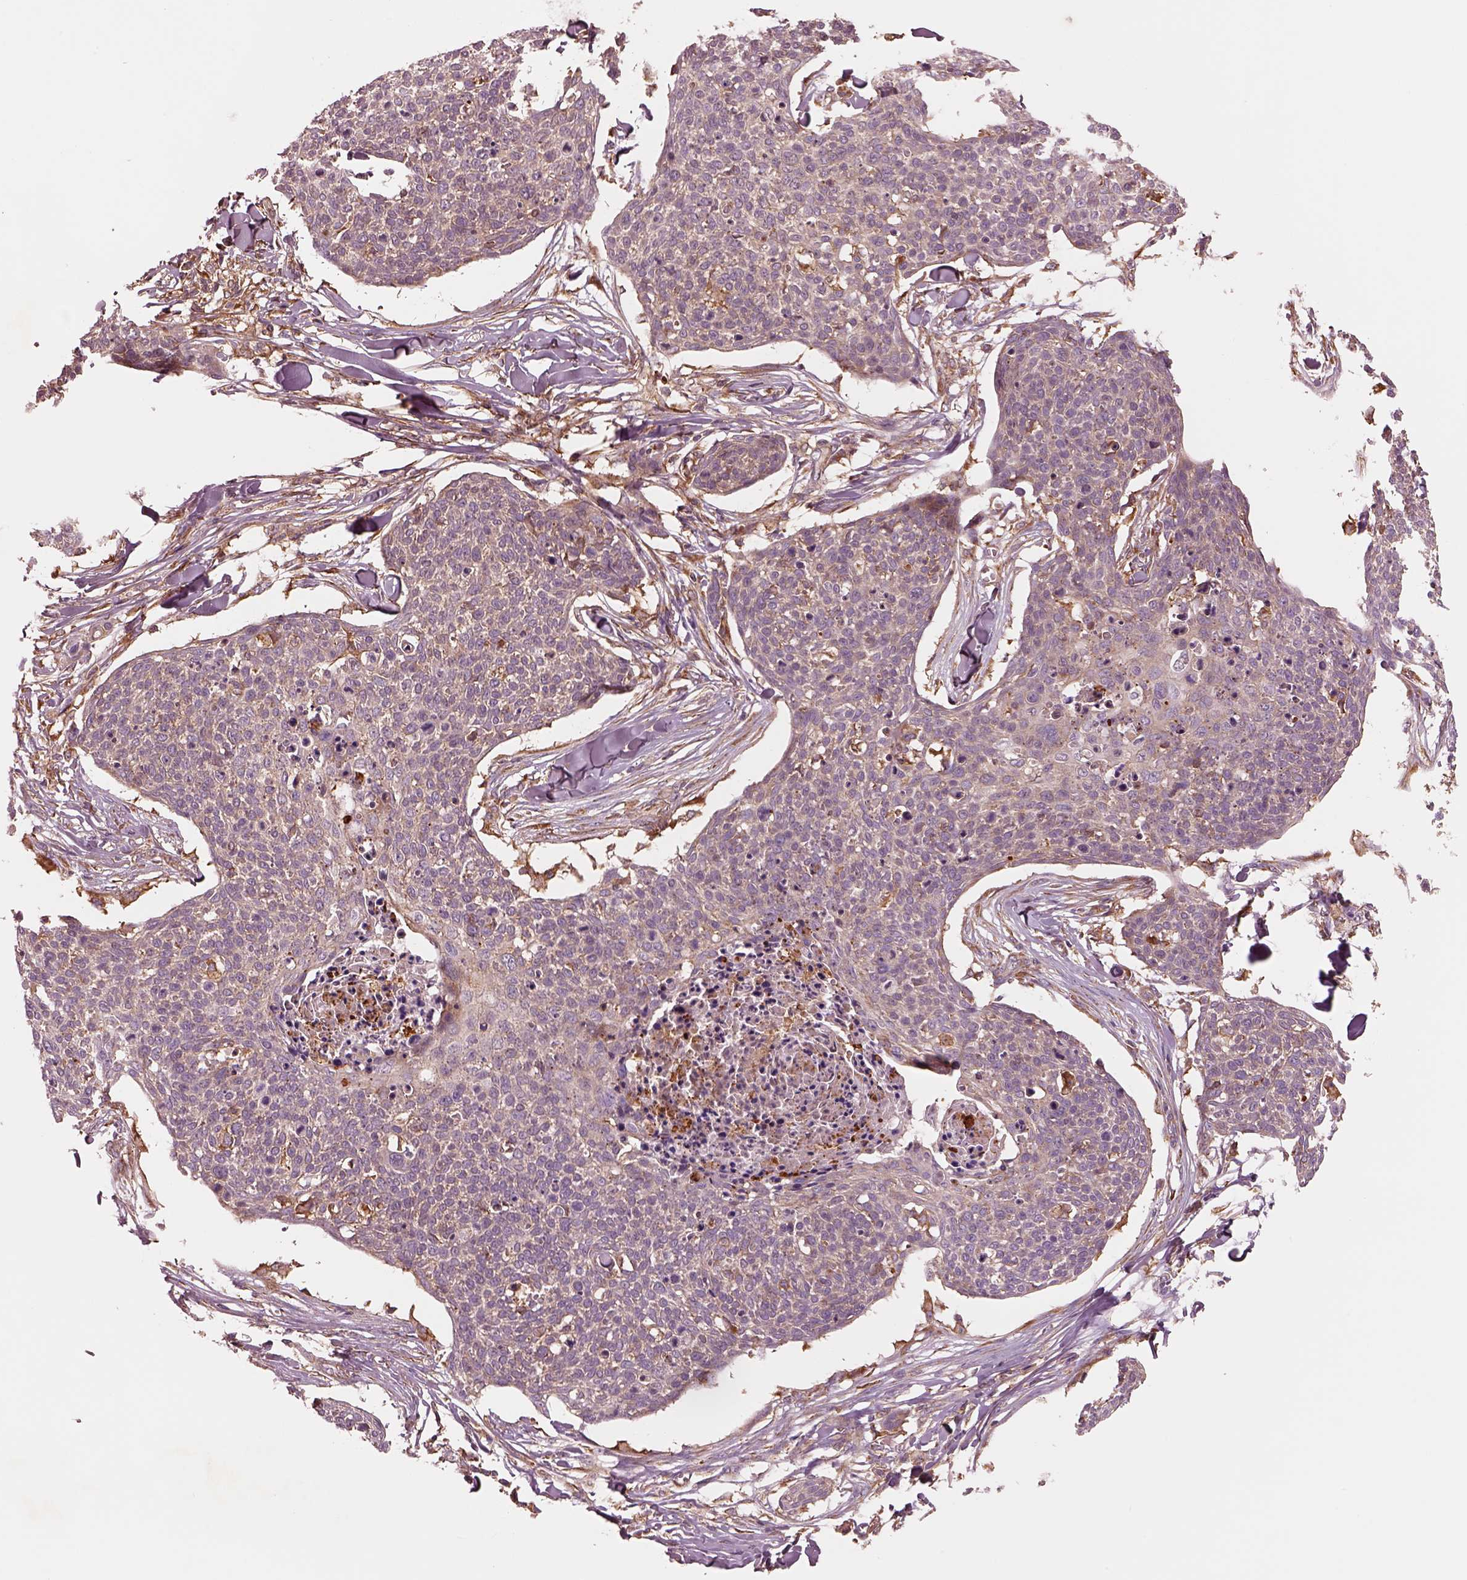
{"staining": {"intensity": "weak", "quantity": "<25%", "location": "cytoplasmic/membranous"}, "tissue": "skin cancer", "cell_type": "Tumor cells", "image_type": "cancer", "snomed": [{"axis": "morphology", "description": "Squamous cell carcinoma, NOS"}, {"axis": "topography", "description": "Skin"}, {"axis": "topography", "description": "Vulva"}], "caption": "Tumor cells show no significant expression in skin cancer (squamous cell carcinoma).", "gene": "ASCC2", "patient": {"sex": "female", "age": 75}}